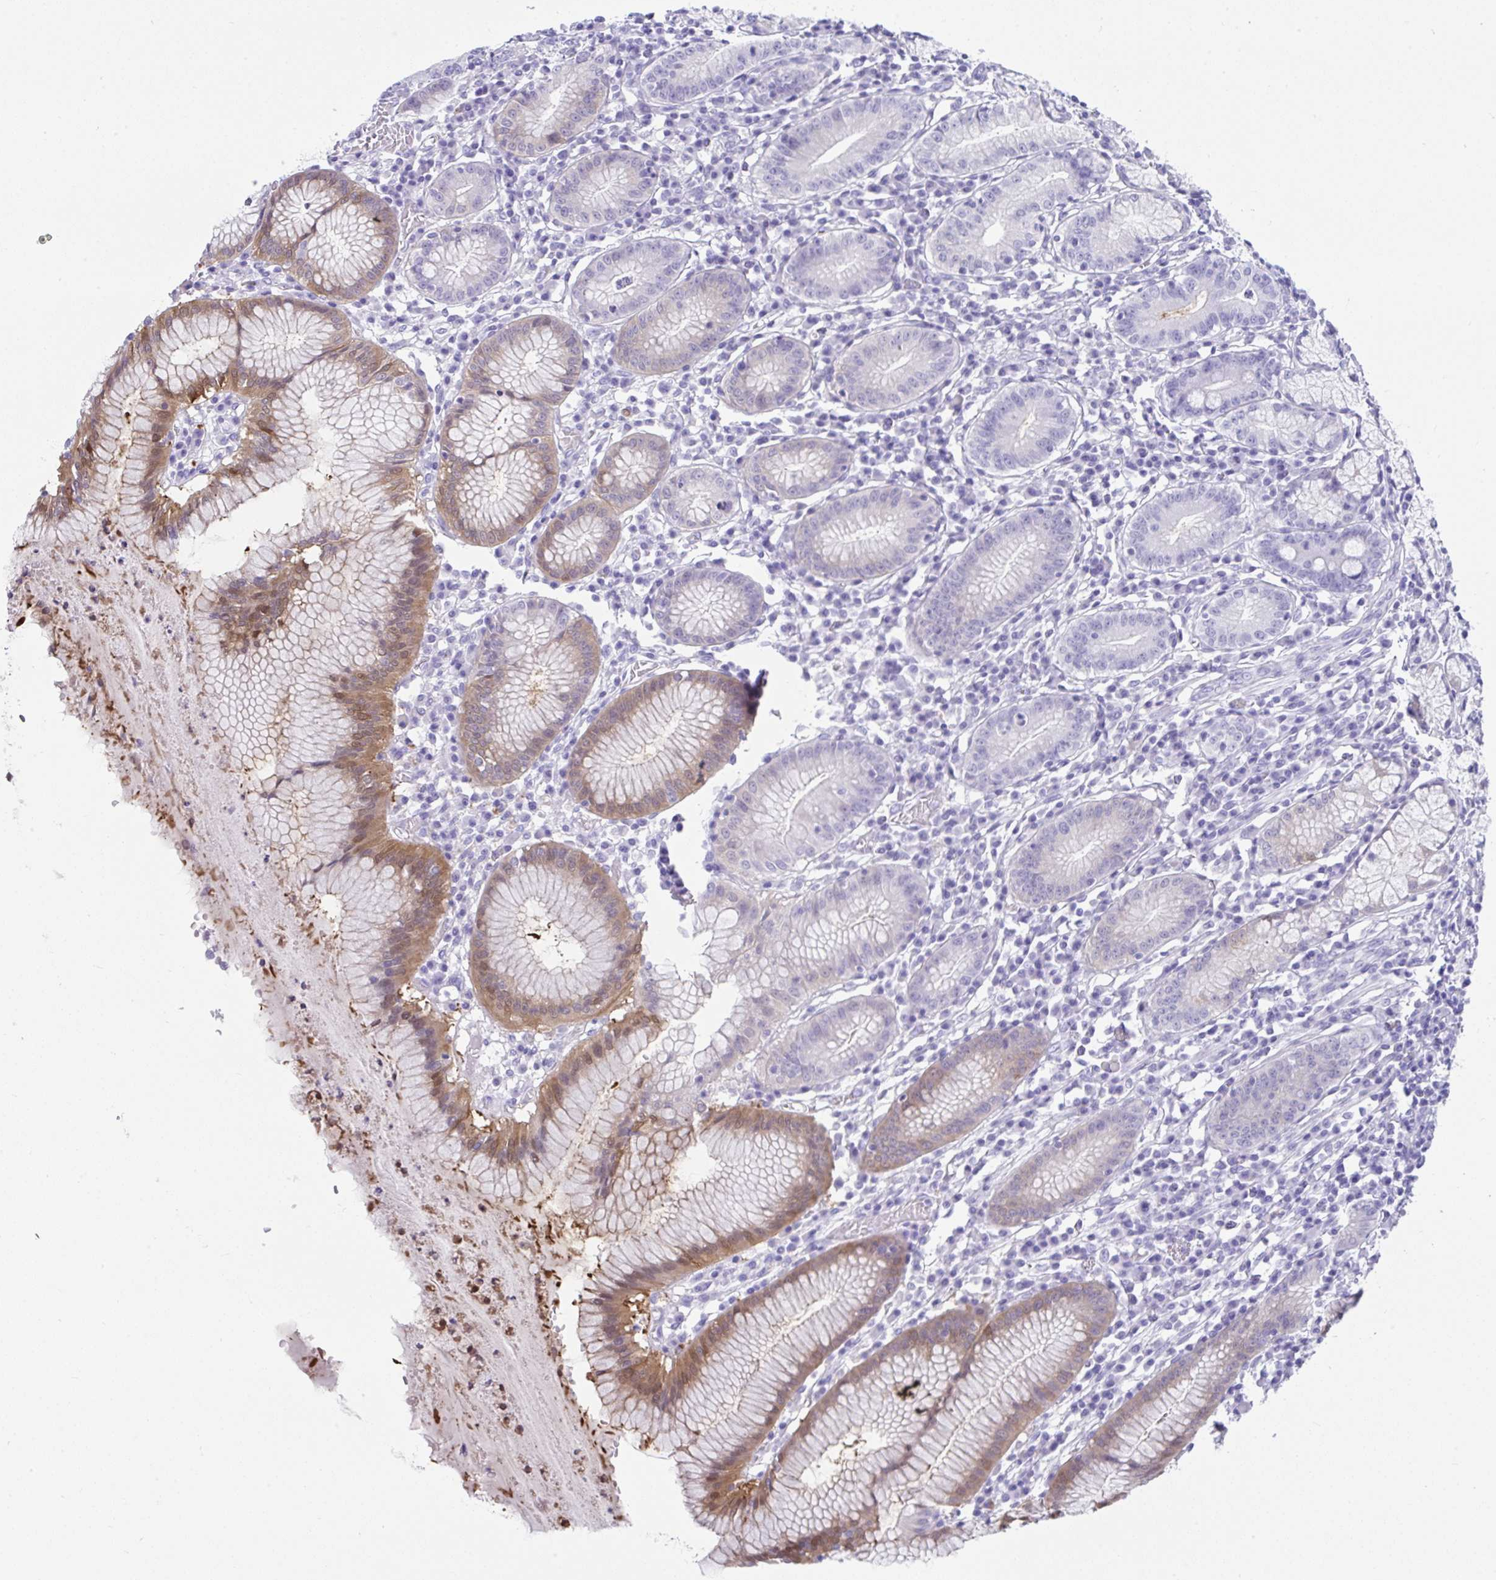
{"staining": {"intensity": "moderate", "quantity": "<25%", "location": "cytoplasmic/membranous,nuclear"}, "tissue": "stomach", "cell_type": "Glandular cells", "image_type": "normal", "snomed": [{"axis": "morphology", "description": "Normal tissue, NOS"}, {"axis": "topography", "description": "Stomach"}], "caption": "Immunohistochemical staining of unremarkable human stomach displays moderate cytoplasmic/membranous,nuclear protein staining in approximately <25% of glandular cells. (Stains: DAB in brown, nuclei in blue, Microscopy: brightfield microscopy at high magnification).", "gene": "PSCA", "patient": {"sex": "male", "age": 55}}